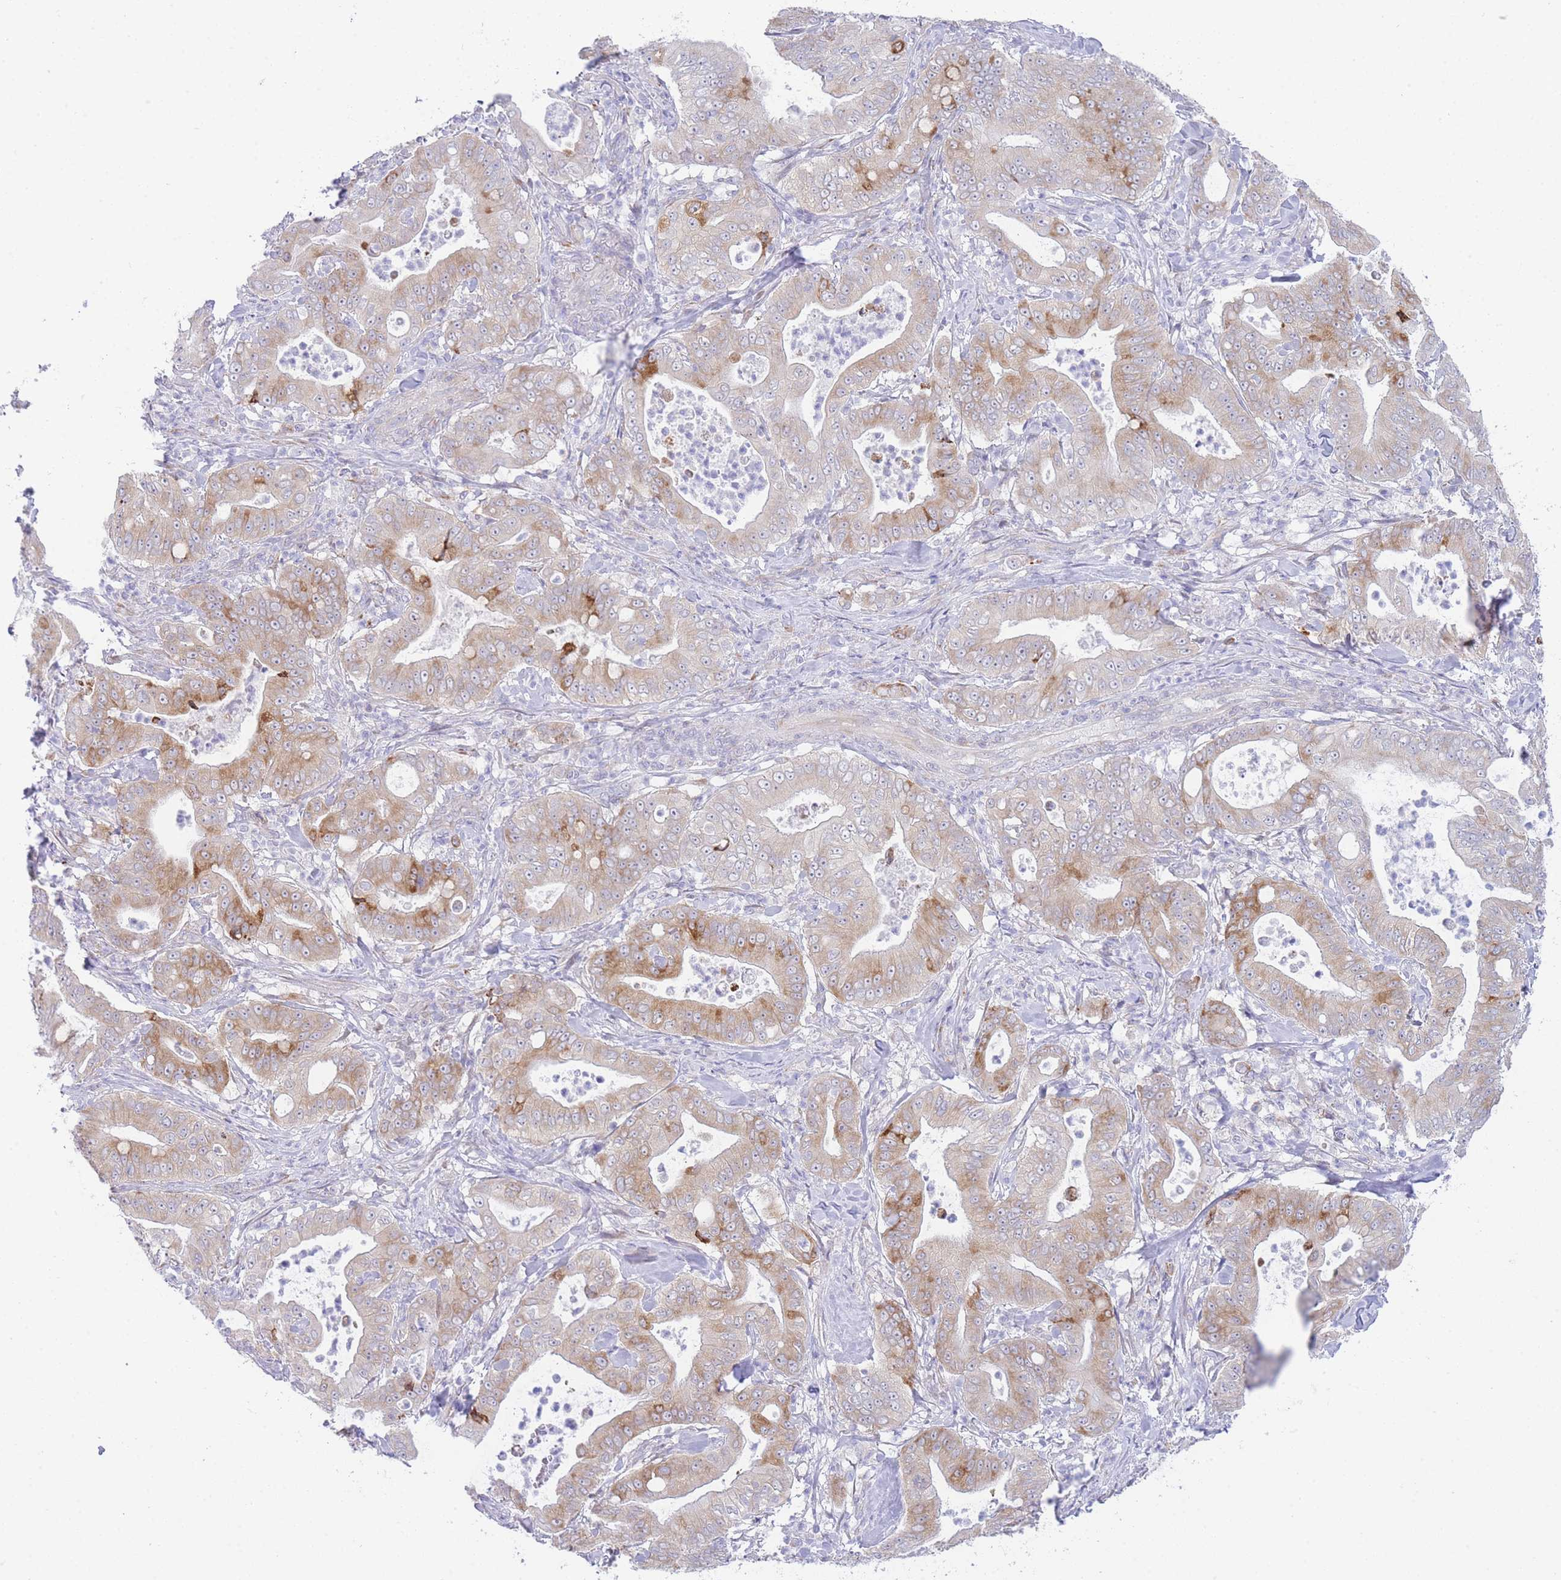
{"staining": {"intensity": "moderate", "quantity": "25%-75%", "location": "cytoplasmic/membranous"}, "tissue": "pancreatic cancer", "cell_type": "Tumor cells", "image_type": "cancer", "snomed": [{"axis": "morphology", "description": "Adenocarcinoma, NOS"}, {"axis": "topography", "description": "Pancreas"}], "caption": "Human pancreatic cancer stained with a protein marker displays moderate staining in tumor cells.", "gene": "ZNF510", "patient": {"sex": "male", "age": 71}}